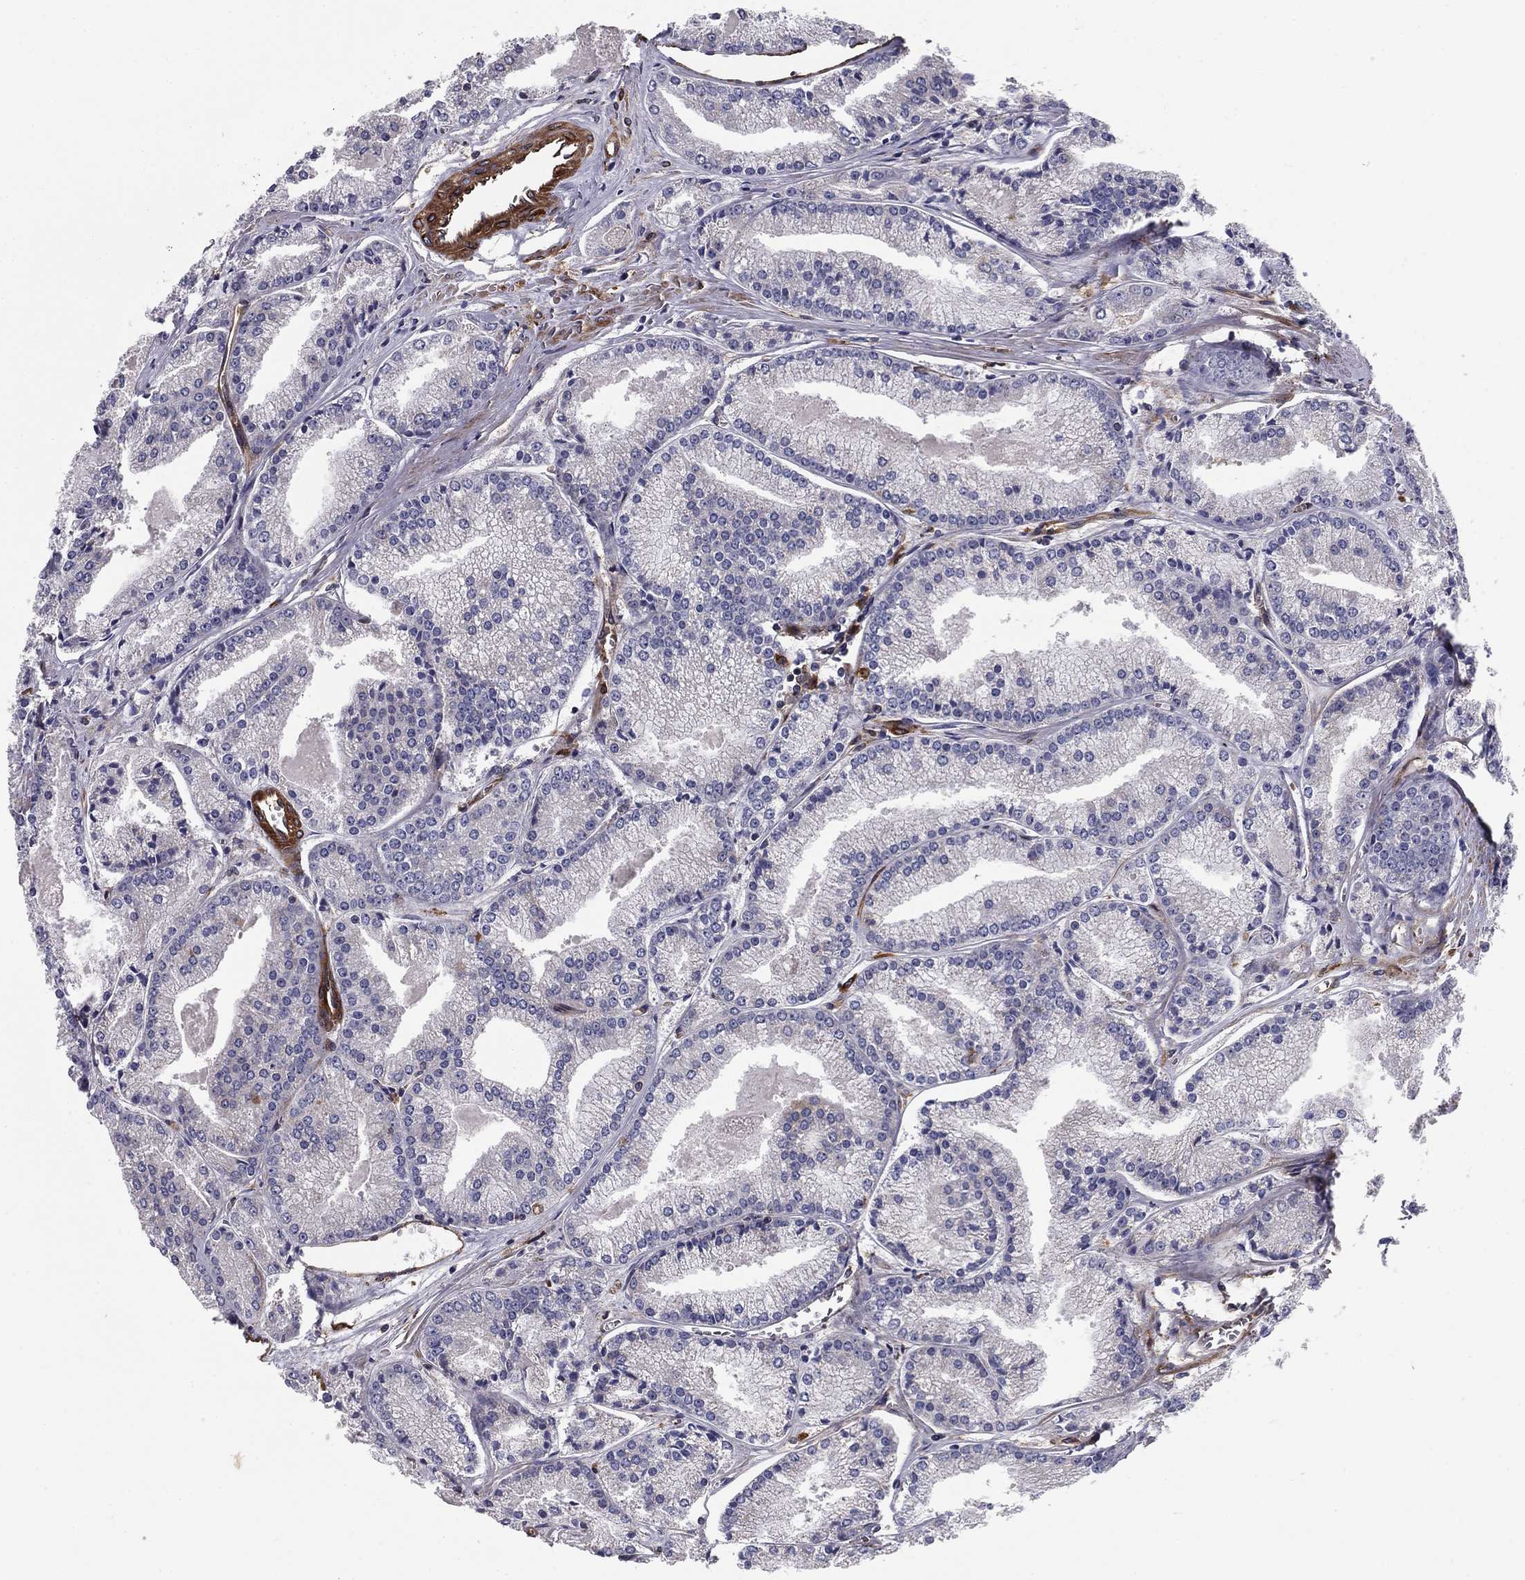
{"staining": {"intensity": "negative", "quantity": "none", "location": "none"}, "tissue": "prostate cancer", "cell_type": "Tumor cells", "image_type": "cancer", "snomed": [{"axis": "morphology", "description": "Adenocarcinoma, NOS"}, {"axis": "topography", "description": "Prostate"}], "caption": "Tumor cells show no significant protein expression in prostate adenocarcinoma.", "gene": "EHBP1L1", "patient": {"sex": "male", "age": 72}}